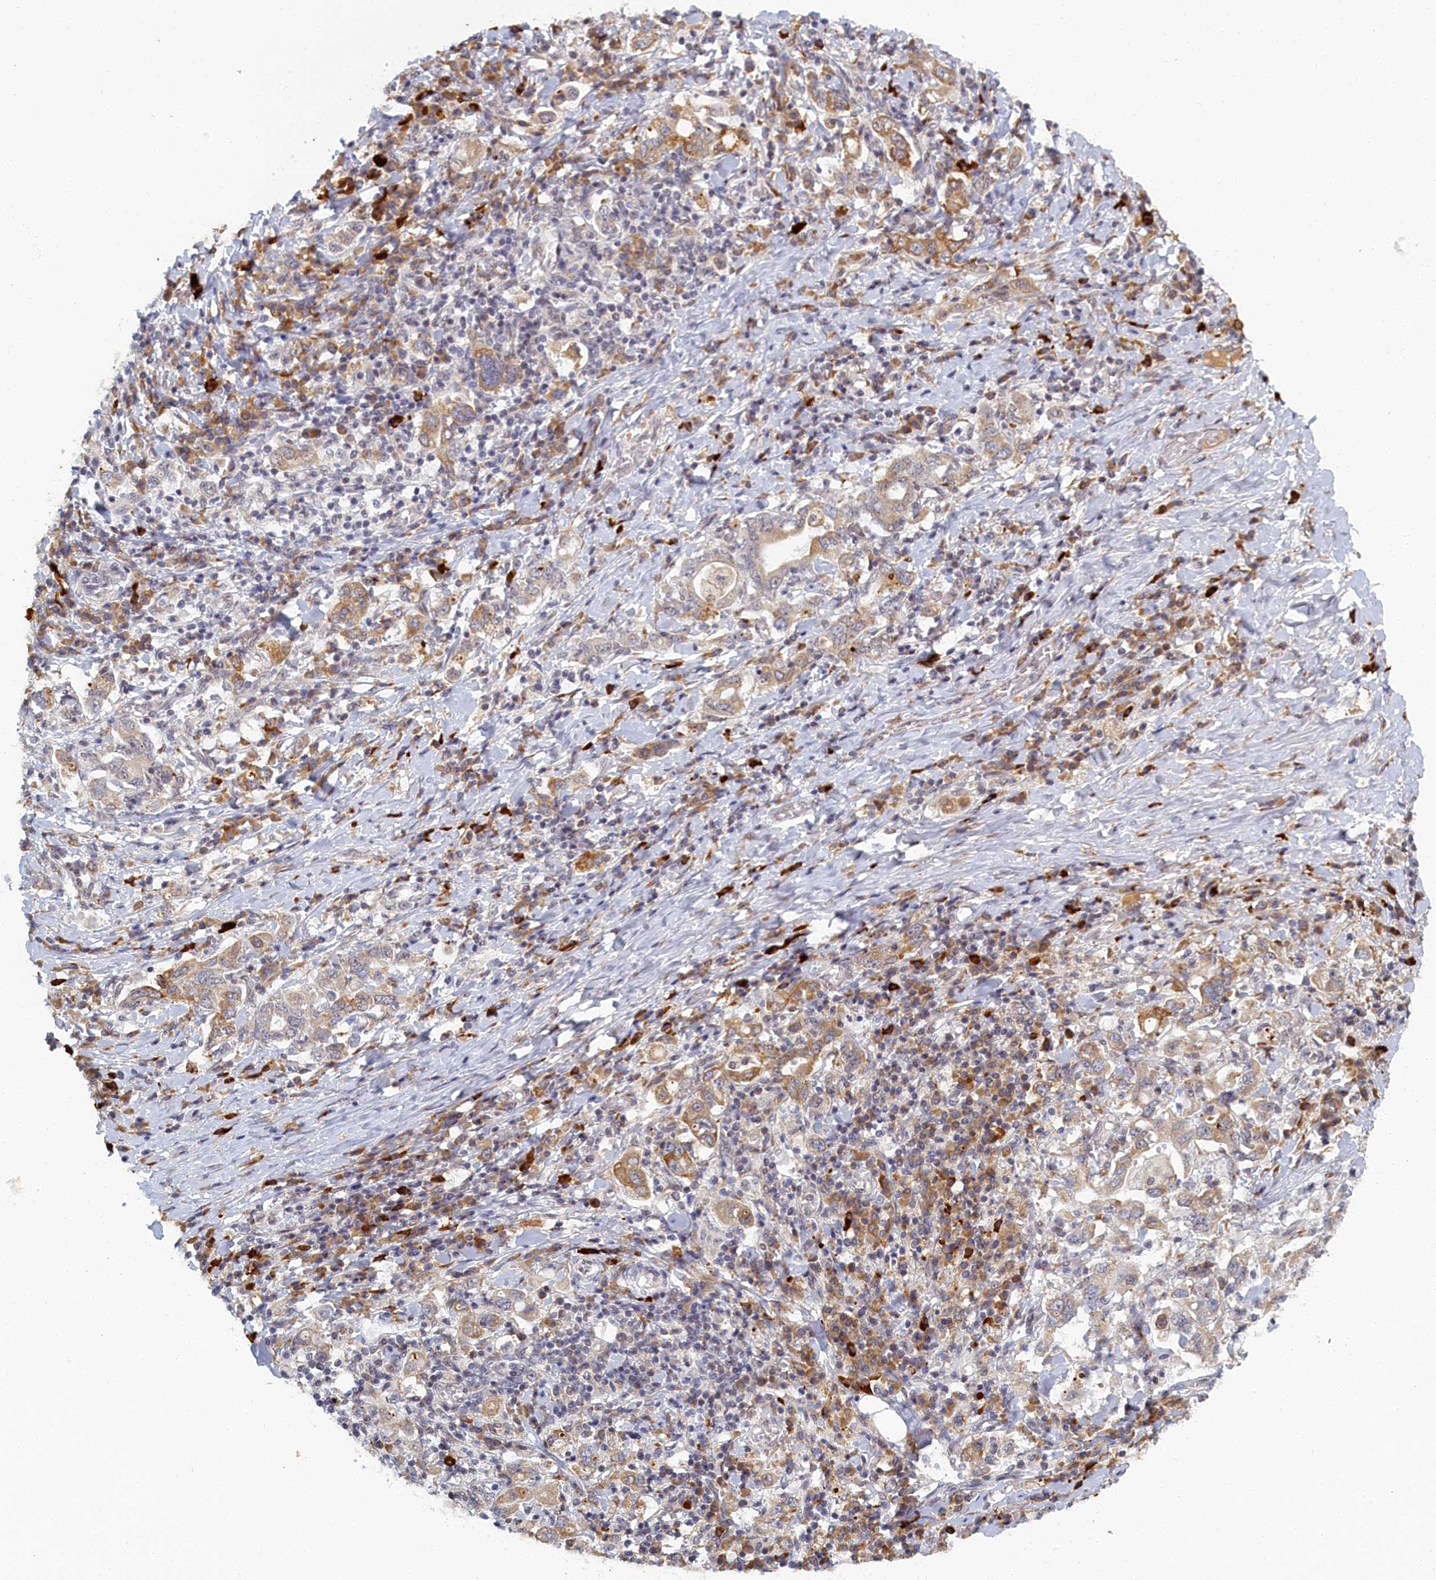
{"staining": {"intensity": "moderate", "quantity": "25%-75%", "location": "cytoplasmic/membranous"}, "tissue": "stomach cancer", "cell_type": "Tumor cells", "image_type": "cancer", "snomed": [{"axis": "morphology", "description": "Adenocarcinoma, NOS"}, {"axis": "topography", "description": "Stomach, upper"}, {"axis": "topography", "description": "Stomach"}], "caption": "Stomach adenocarcinoma stained with a brown dye exhibits moderate cytoplasmic/membranous positive staining in approximately 25%-75% of tumor cells.", "gene": "DNAJC17", "patient": {"sex": "male", "age": 62}}